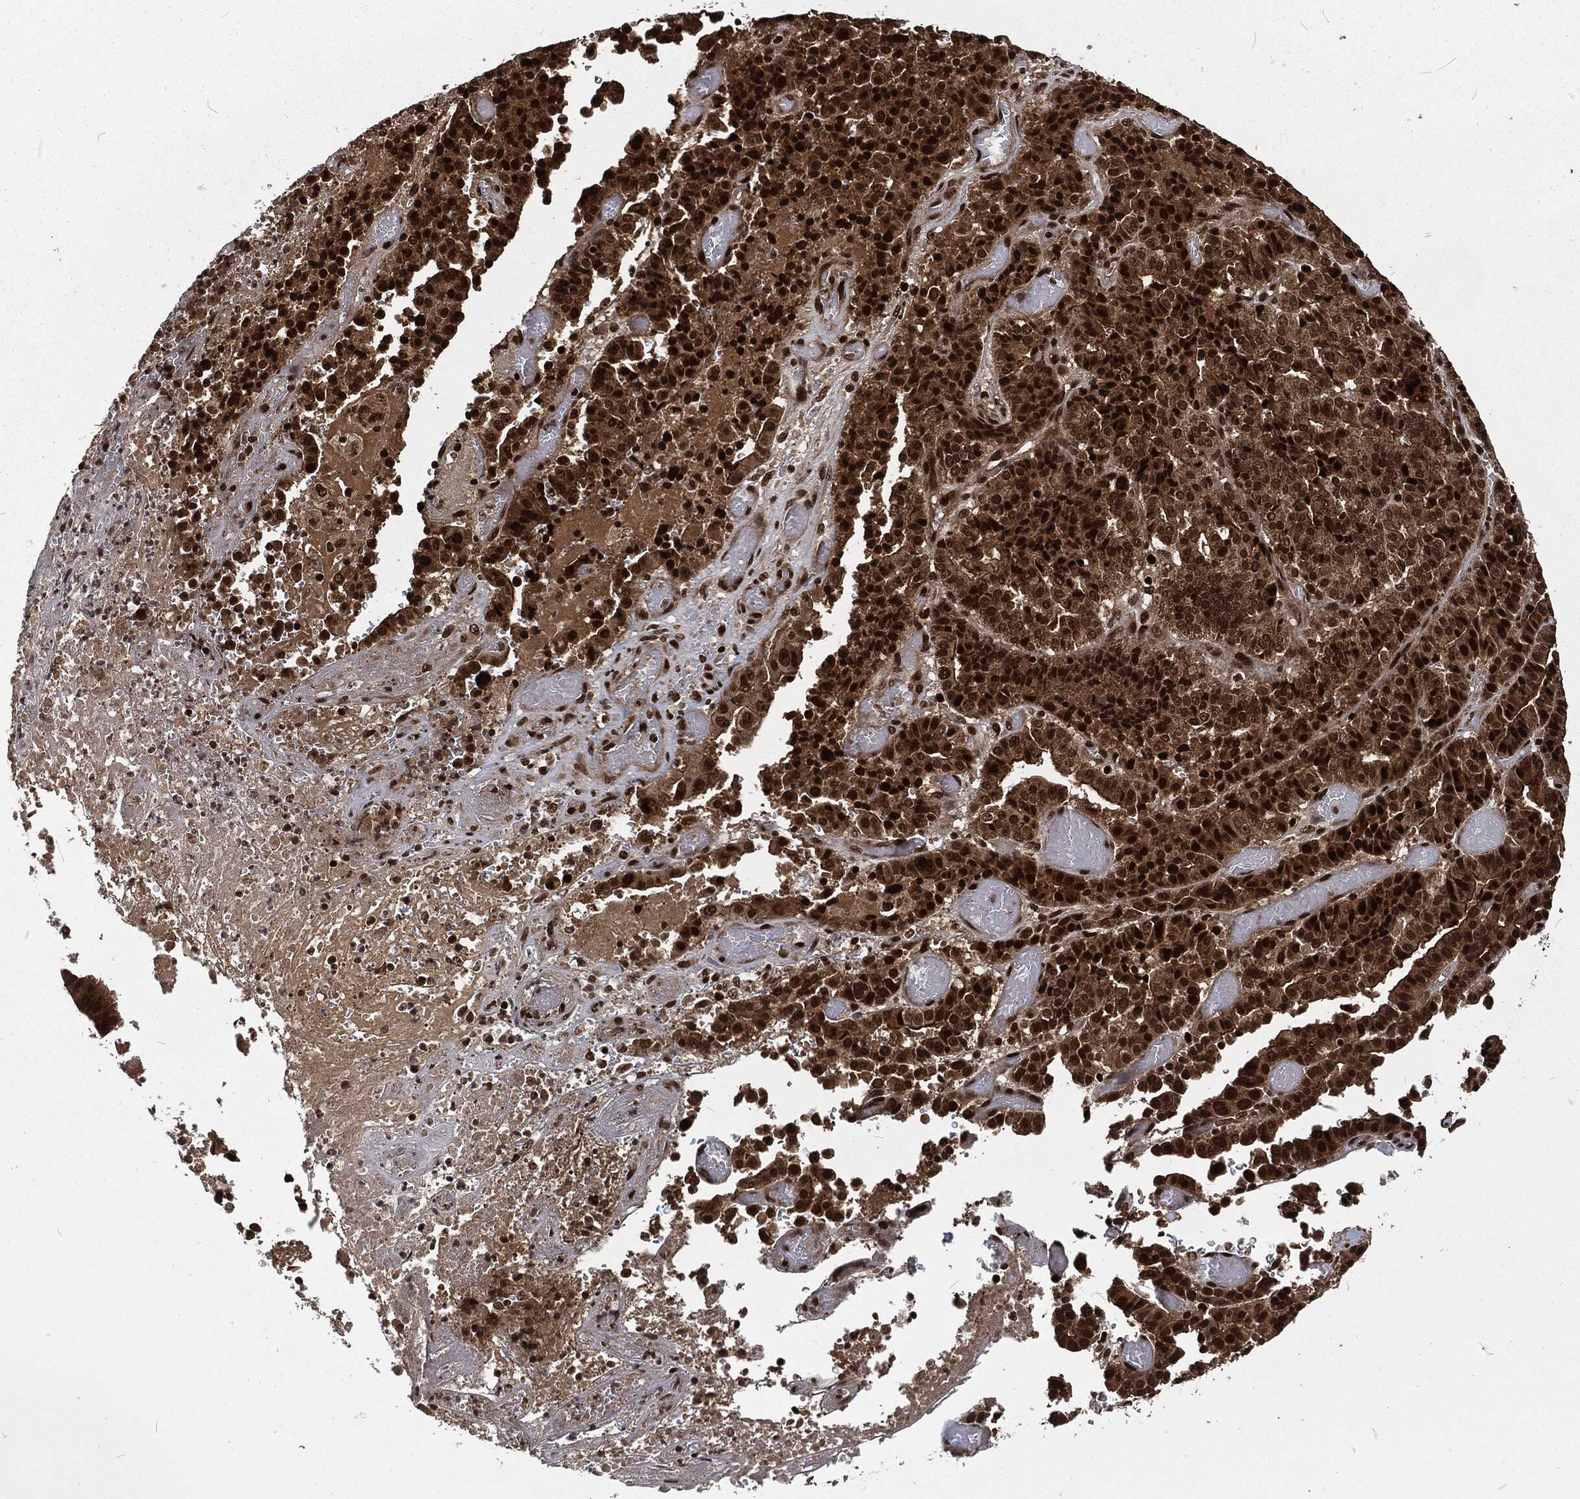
{"staining": {"intensity": "strong", "quantity": "25%-75%", "location": "cytoplasmic/membranous,nuclear"}, "tissue": "stomach cancer", "cell_type": "Tumor cells", "image_type": "cancer", "snomed": [{"axis": "morphology", "description": "Adenocarcinoma, NOS"}, {"axis": "topography", "description": "Stomach"}], "caption": "The micrograph displays immunohistochemical staining of adenocarcinoma (stomach). There is strong cytoplasmic/membranous and nuclear staining is appreciated in about 25%-75% of tumor cells. (brown staining indicates protein expression, while blue staining denotes nuclei).", "gene": "NGRN", "patient": {"sex": "male", "age": 48}}